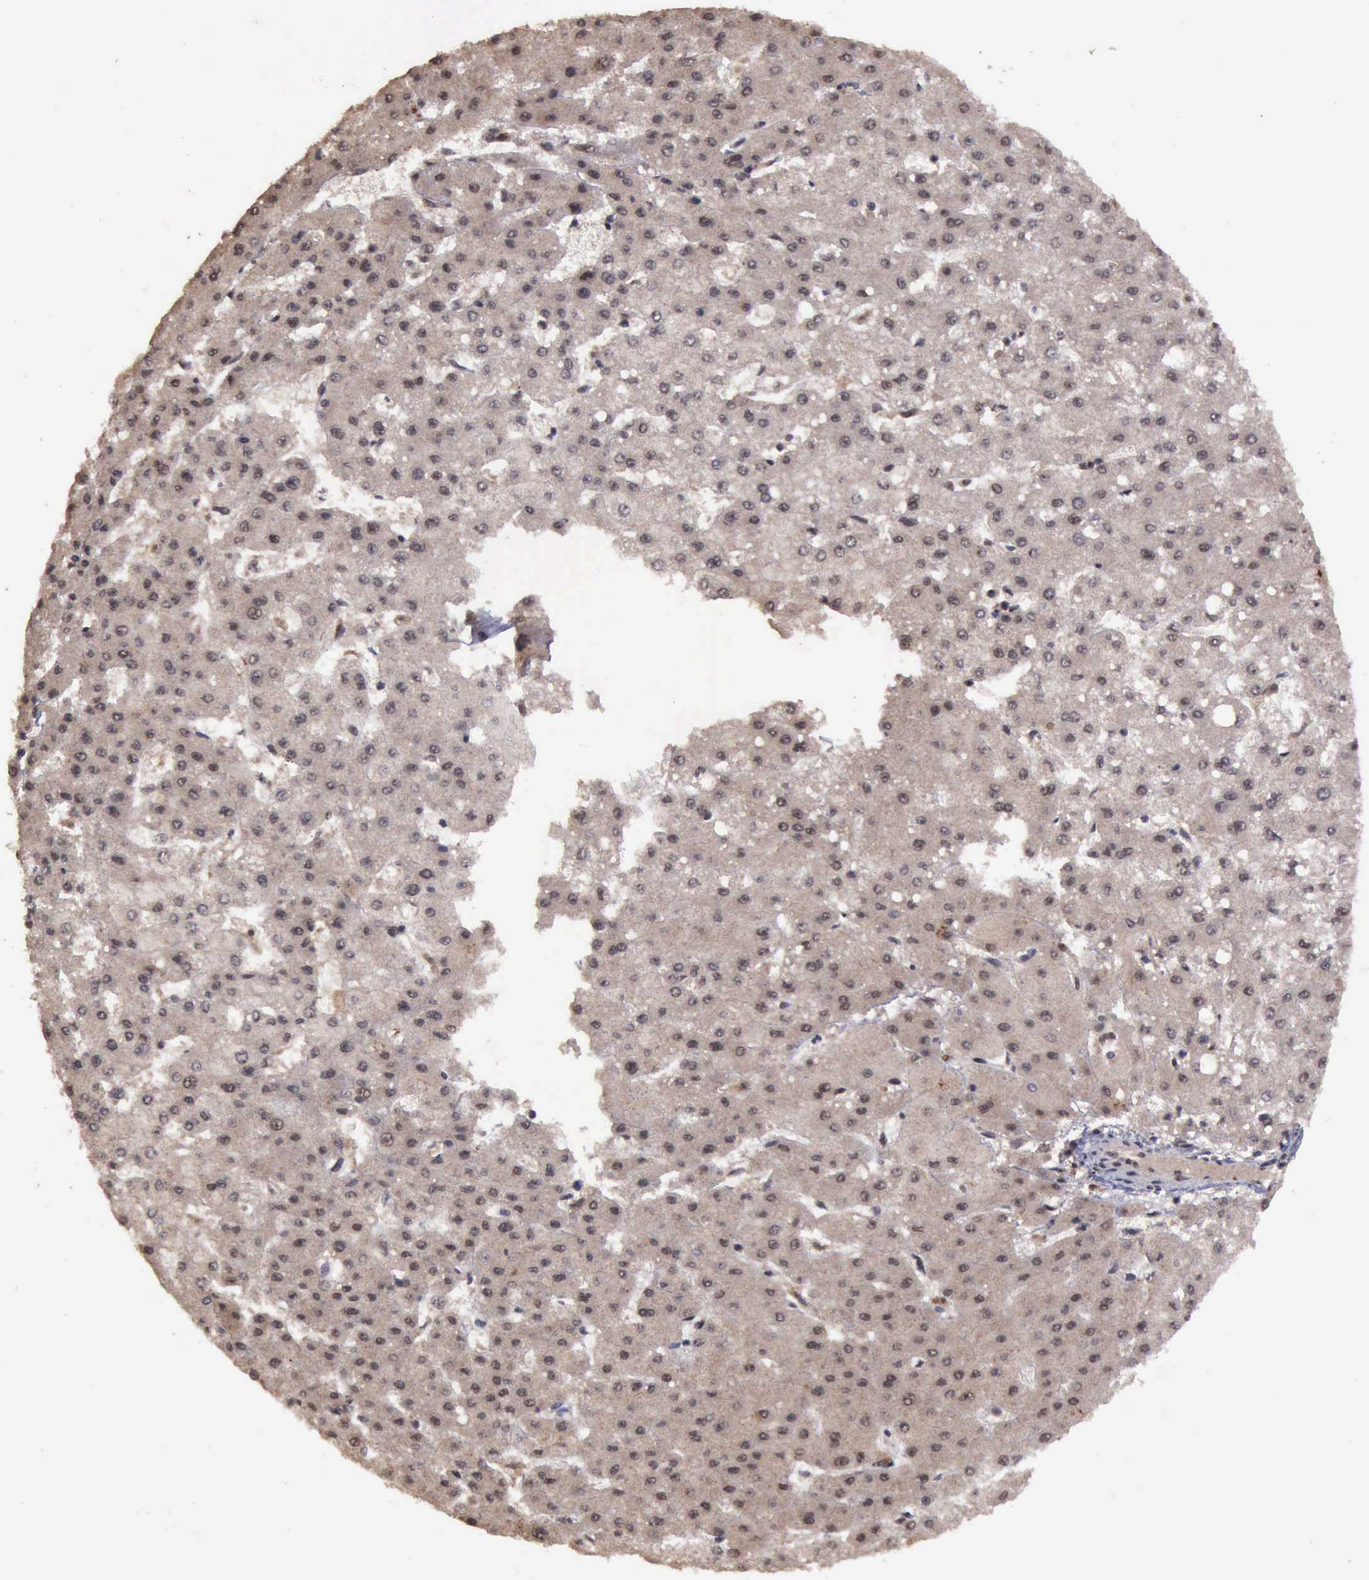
{"staining": {"intensity": "moderate", "quantity": ">75%", "location": "cytoplasmic/membranous,nuclear"}, "tissue": "liver cancer", "cell_type": "Tumor cells", "image_type": "cancer", "snomed": [{"axis": "morphology", "description": "Carcinoma, Hepatocellular, NOS"}, {"axis": "topography", "description": "Liver"}], "caption": "A brown stain highlights moderate cytoplasmic/membranous and nuclear staining of a protein in human hepatocellular carcinoma (liver) tumor cells.", "gene": "TRMT2A", "patient": {"sex": "female", "age": 52}}